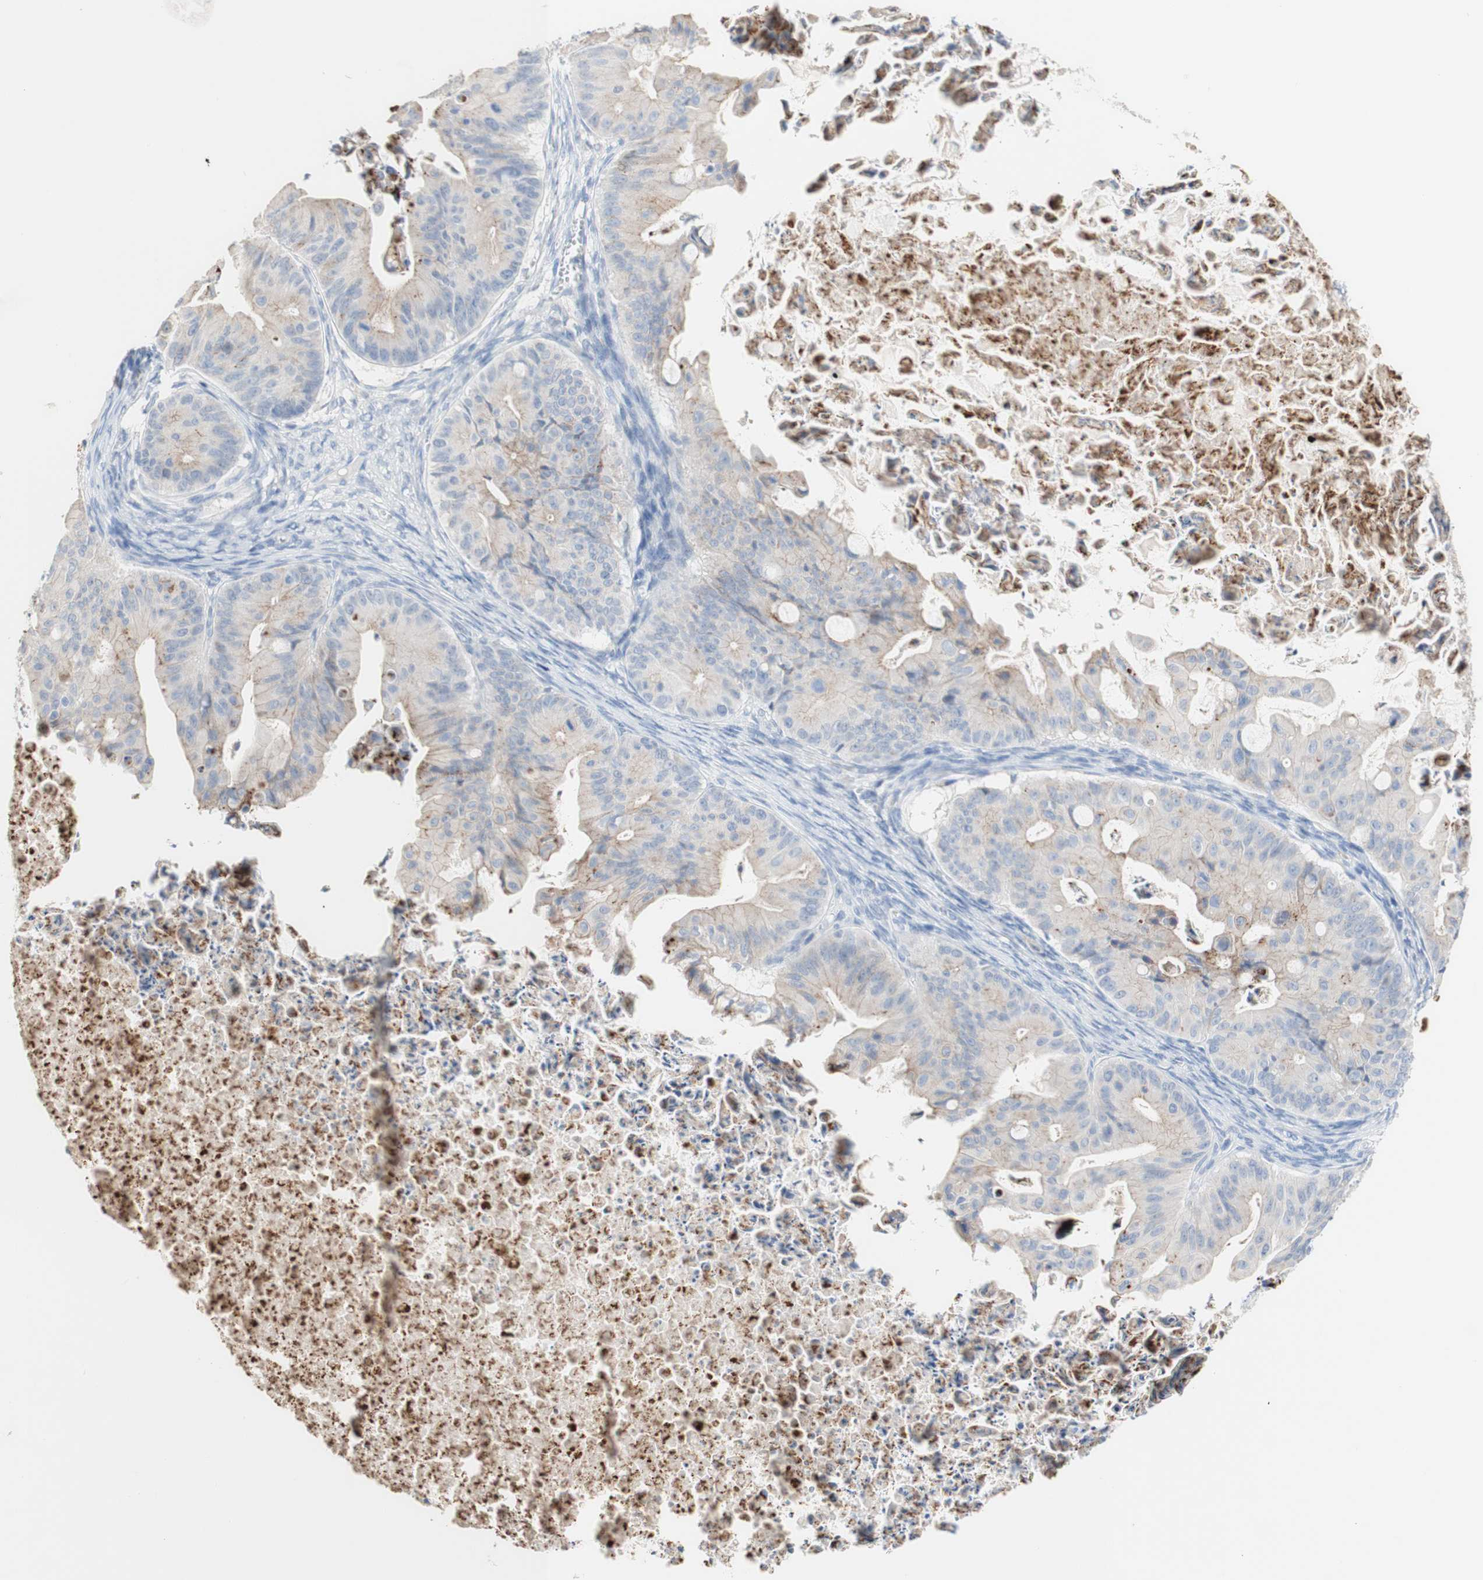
{"staining": {"intensity": "weak", "quantity": "<25%", "location": "cytoplasmic/membranous"}, "tissue": "ovarian cancer", "cell_type": "Tumor cells", "image_type": "cancer", "snomed": [{"axis": "morphology", "description": "Cystadenocarcinoma, mucinous, NOS"}, {"axis": "topography", "description": "Ovary"}], "caption": "Ovarian mucinous cystadenocarcinoma stained for a protein using IHC reveals no positivity tumor cells.", "gene": "DSC2", "patient": {"sex": "female", "age": 37}}